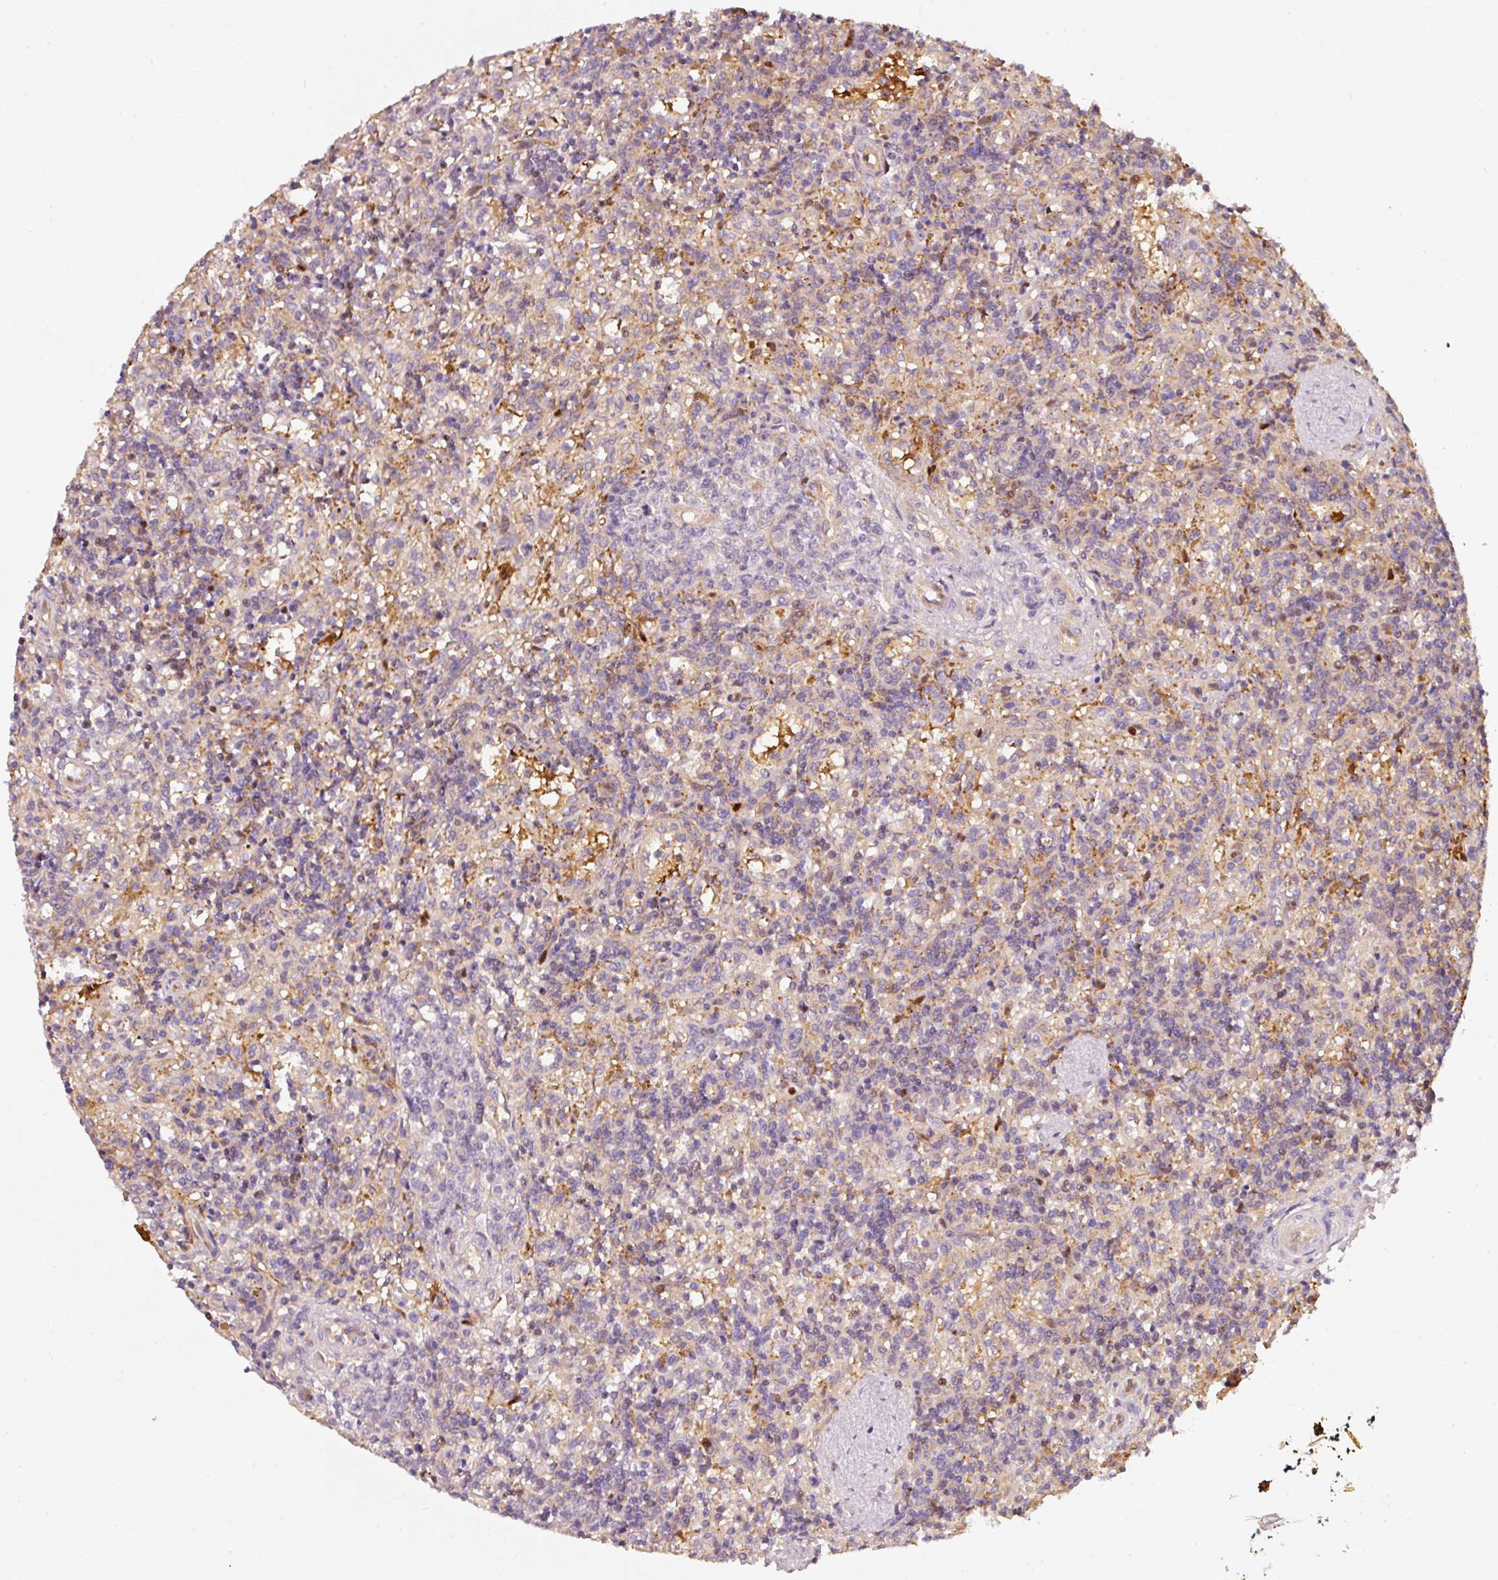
{"staining": {"intensity": "negative", "quantity": "none", "location": "none"}, "tissue": "lymphoma", "cell_type": "Tumor cells", "image_type": "cancer", "snomed": [{"axis": "morphology", "description": "Malignant lymphoma, non-Hodgkin's type, Low grade"}, {"axis": "topography", "description": "Spleen"}], "caption": "DAB immunohistochemical staining of human low-grade malignant lymphoma, non-Hodgkin's type reveals no significant staining in tumor cells.", "gene": "IQGAP2", "patient": {"sex": "male", "age": 67}}